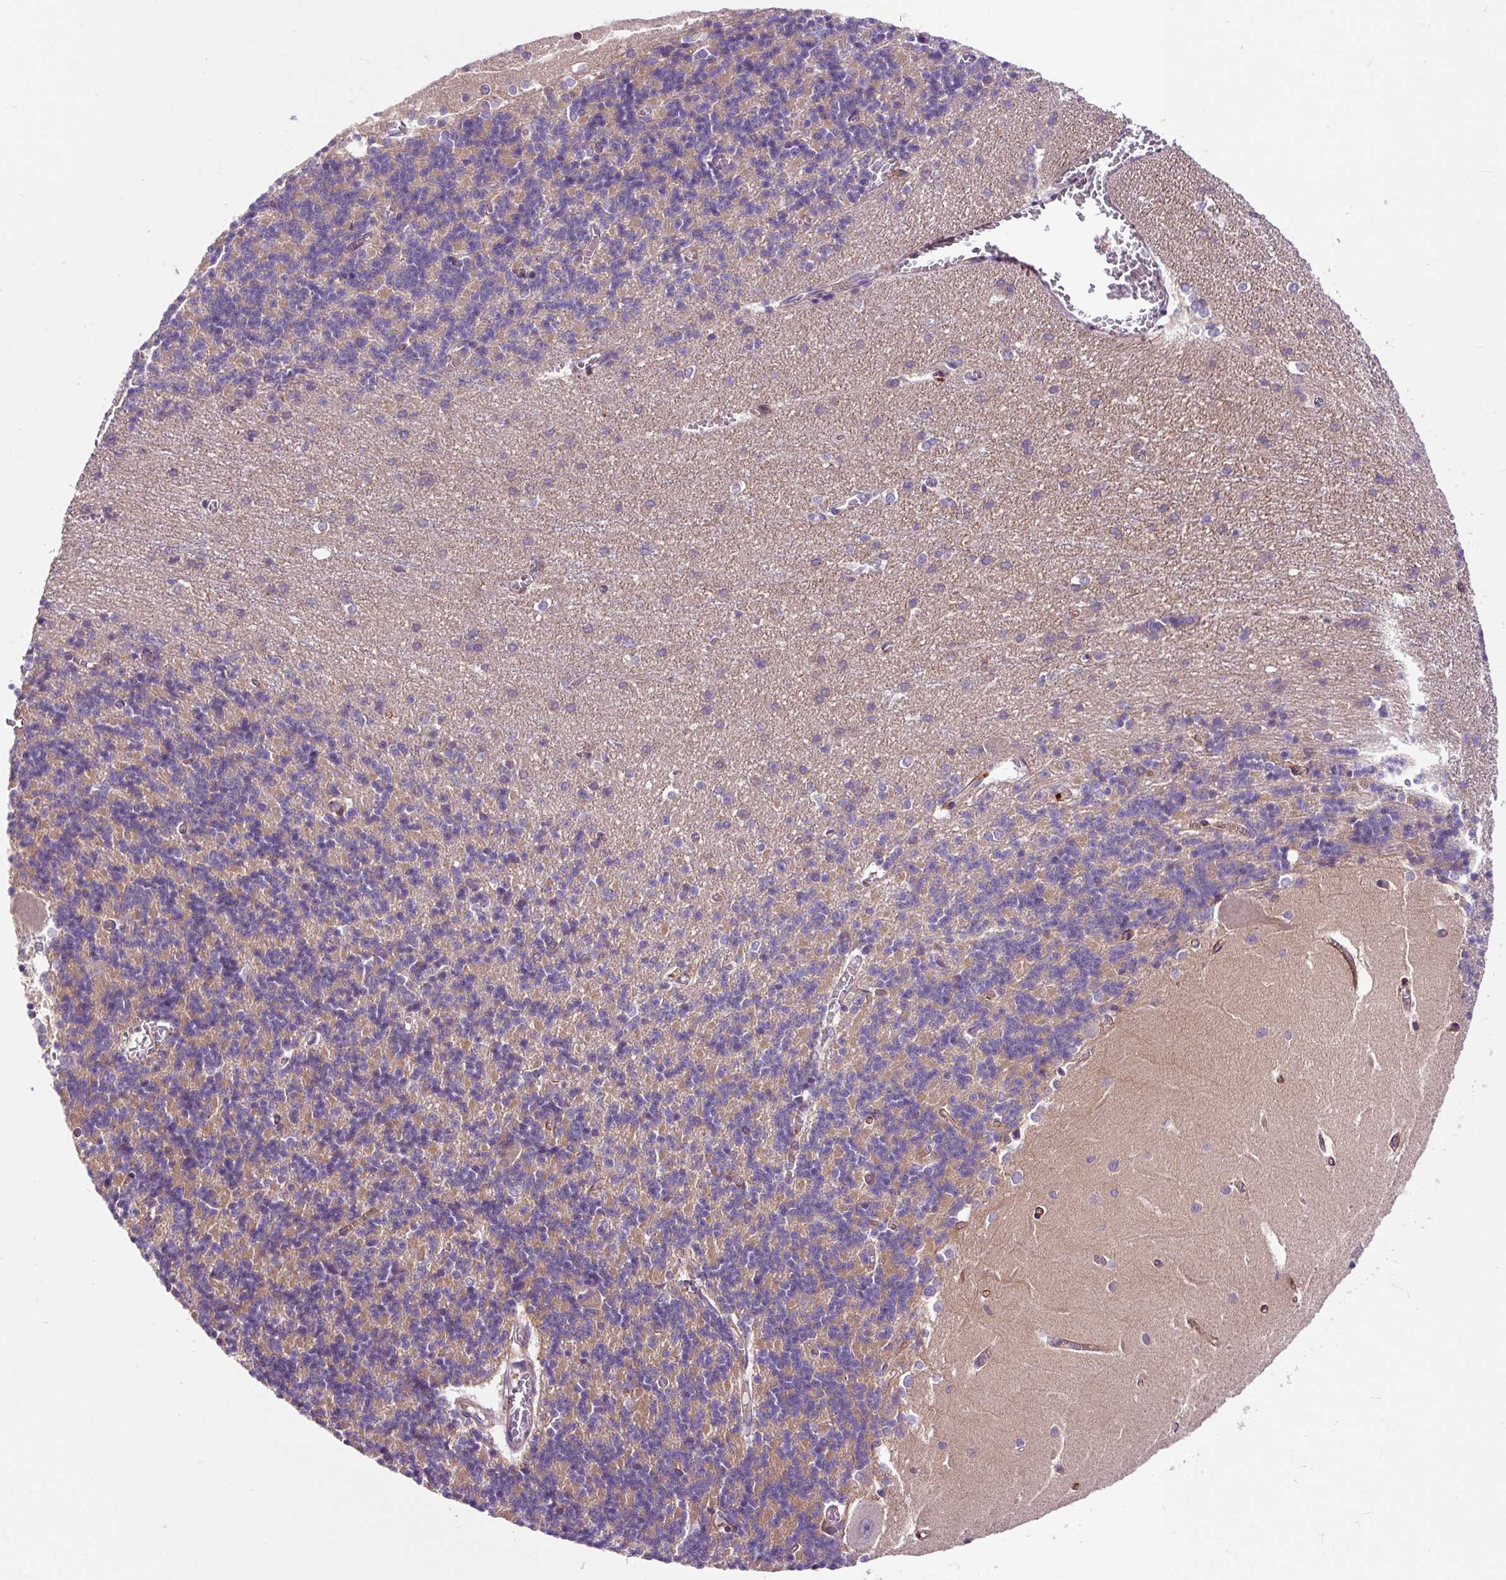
{"staining": {"intensity": "moderate", "quantity": "25%-75%", "location": "cytoplasmic/membranous"}, "tissue": "cerebellum", "cell_type": "Cells in granular layer", "image_type": "normal", "snomed": [{"axis": "morphology", "description": "Normal tissue, NOS"}, {"axis": "topography", "description": "Cerebellum"}], "caption": "Human cerebellum stained with a brown dye demonstrates moderate cytoplasmic/membranous positive expression in approximately 25%-75% of cells in granular layer.", "gene": "PCDHGB3", "patient": {"sex": "male", "age": 37}}